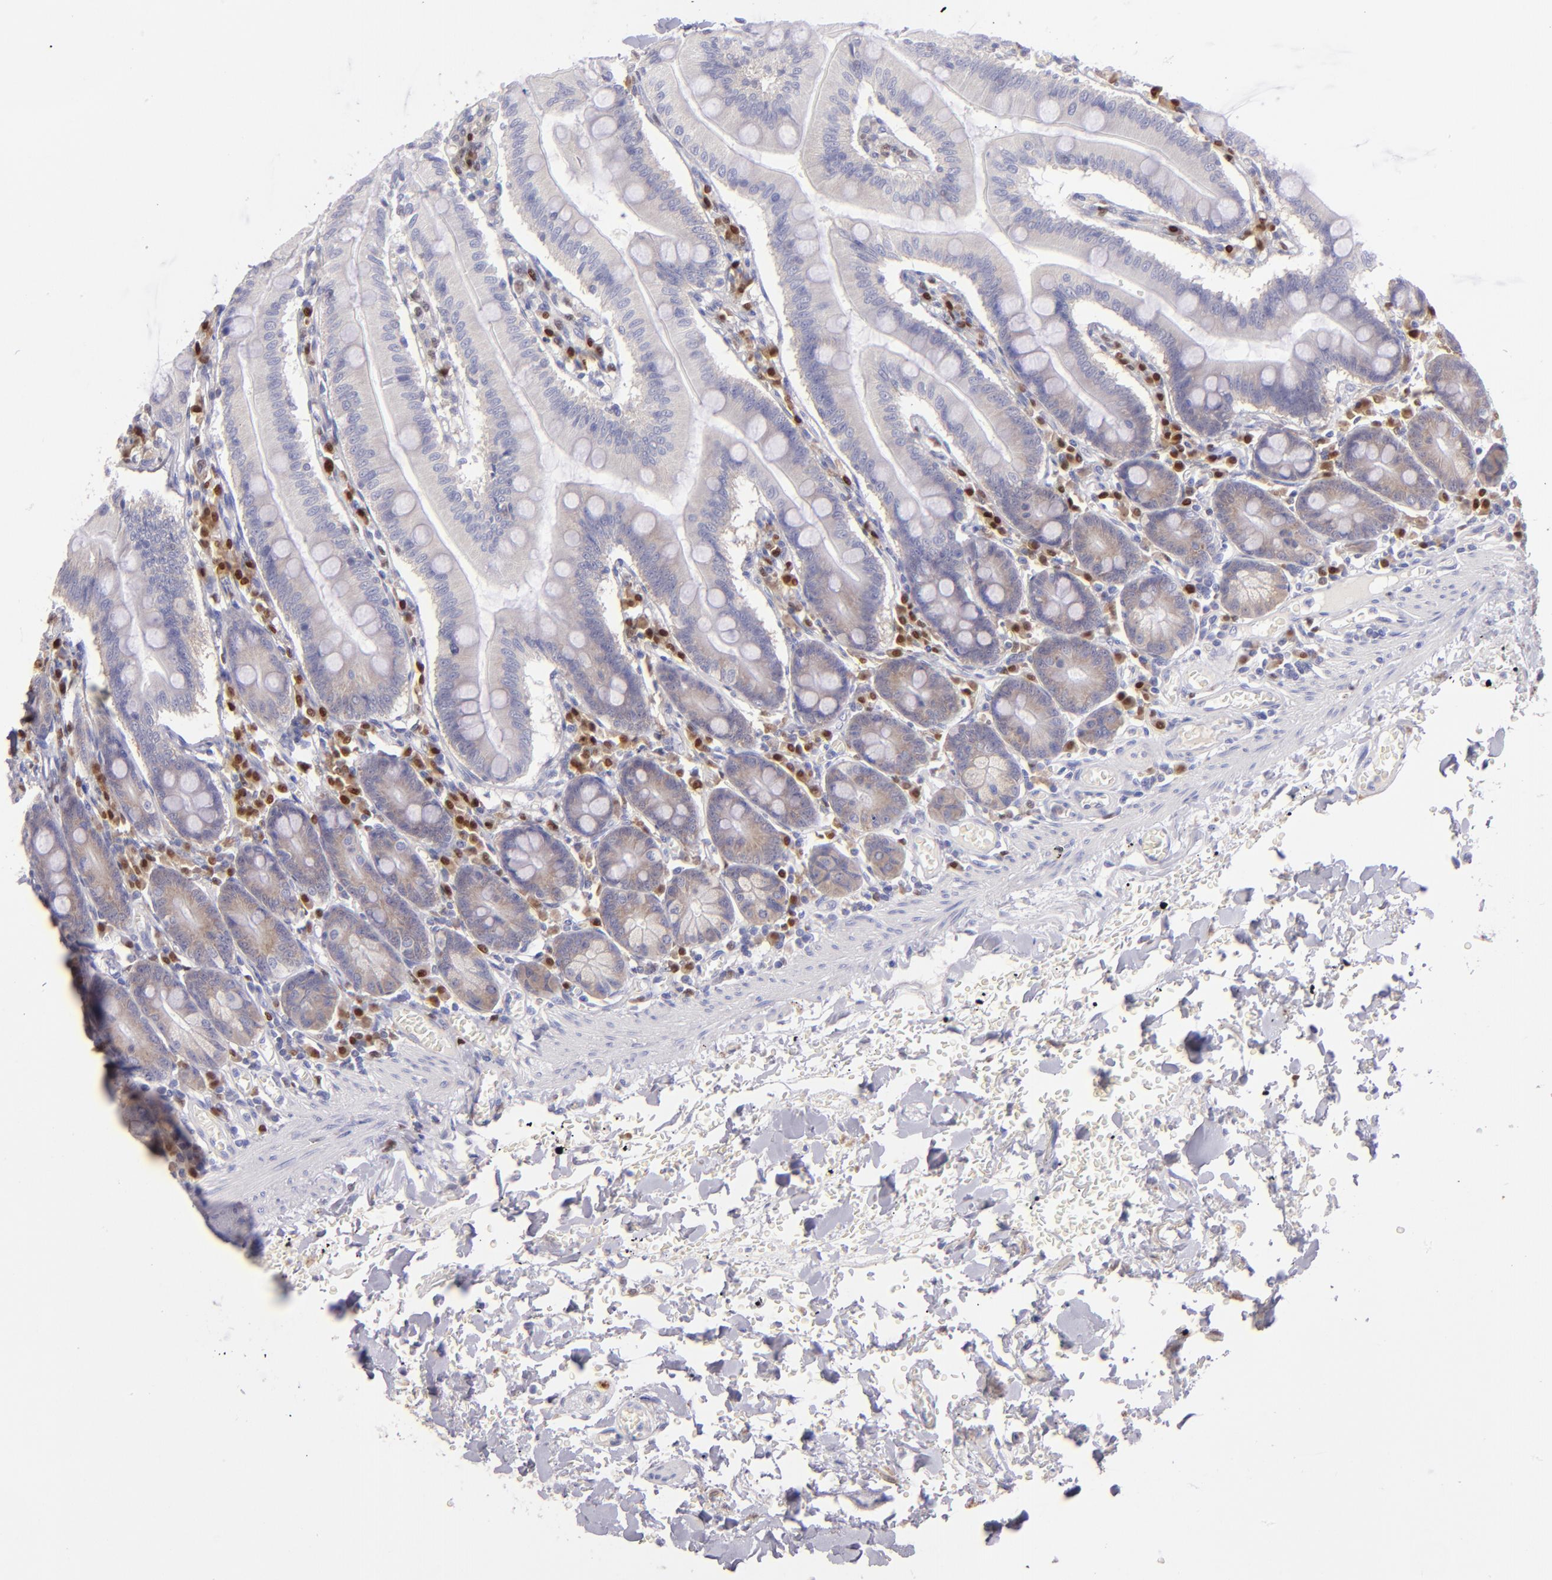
{"staining": {"intensity": "weak", "quantity": "<25%", "location": "cytoplasmic/membranous"}, "tissue": "small intestine", "cell_type": "Glandular cells", "image_type": "normal", "snomed": [{"axis": "morphology", "description": "Normal tissue, NOS"}, {"axis": "topography", "description": "Small intestine"}], "caption": "Immunohistochemistry (IHC) of normal small intestine shows no staining in glandular cells. (IHC, brightfield microscopy, high magnification).", "gene": "IRF8", "patient": {"sex": "male", "age": 71}}